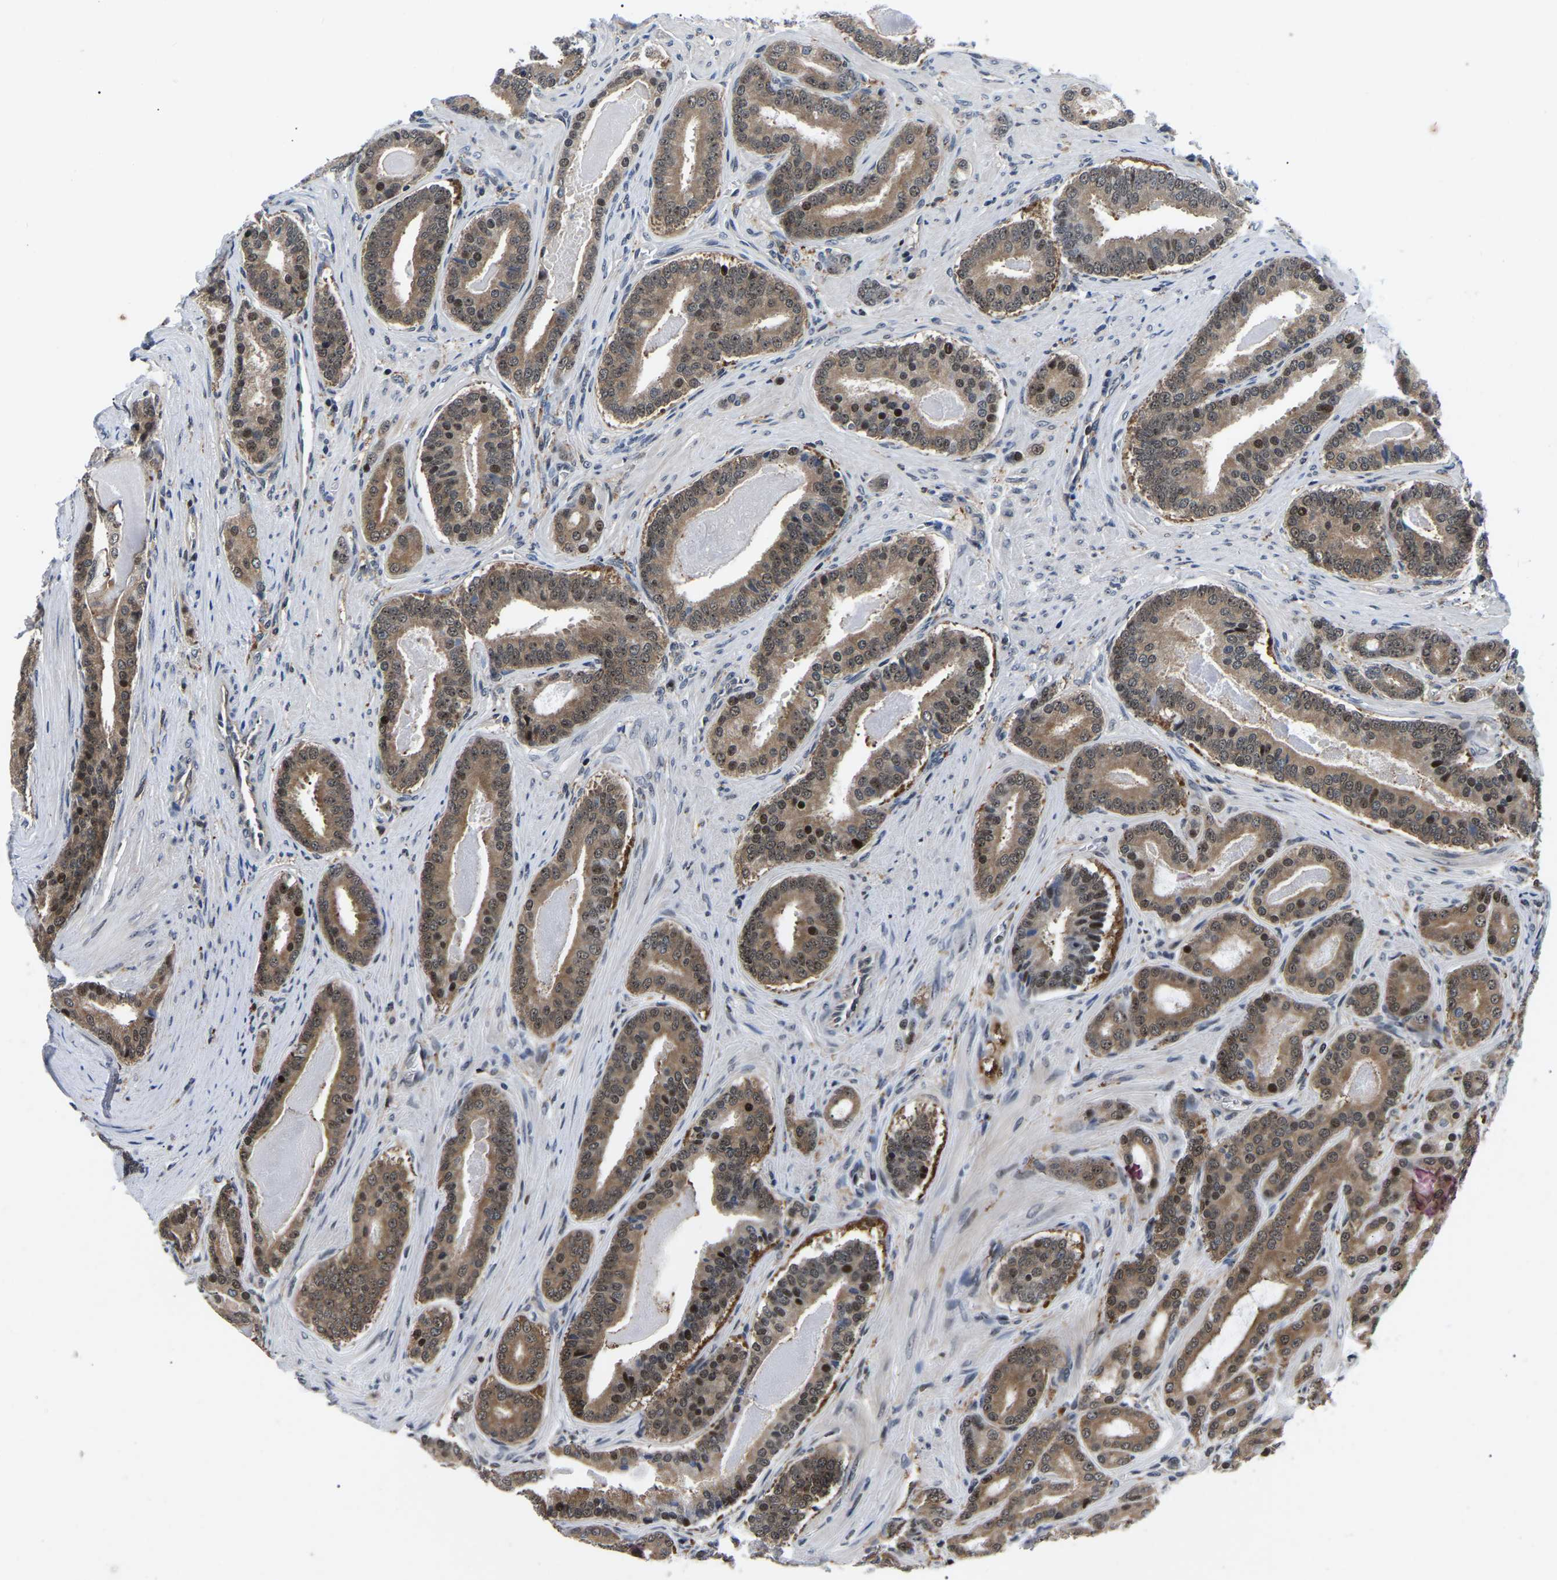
{"staining": {"intensity": "moderate", "quantity": ">75%", "location": "cytoplasmic/membranous,nuclear"}, "tissue": "prostate cancer", "cell_type": "Tumor cells", "image_type": "cancer", "snomed": [{"axis": "morphology", "description": "Adenocarcinoma, High grade"}, {"axis": "topography", "description": "Prostate"}], "caption": "There is medium levels of moderate cytoplasmic/membranous and nuclear positivity in tumor cells of prostate cancer (adenocarcinoma (high-grade)), as demonstrated by immunohistochemical staining (brown color).", "gene": "RRP1B", "patient": {"sex": "male", "age": 60}}